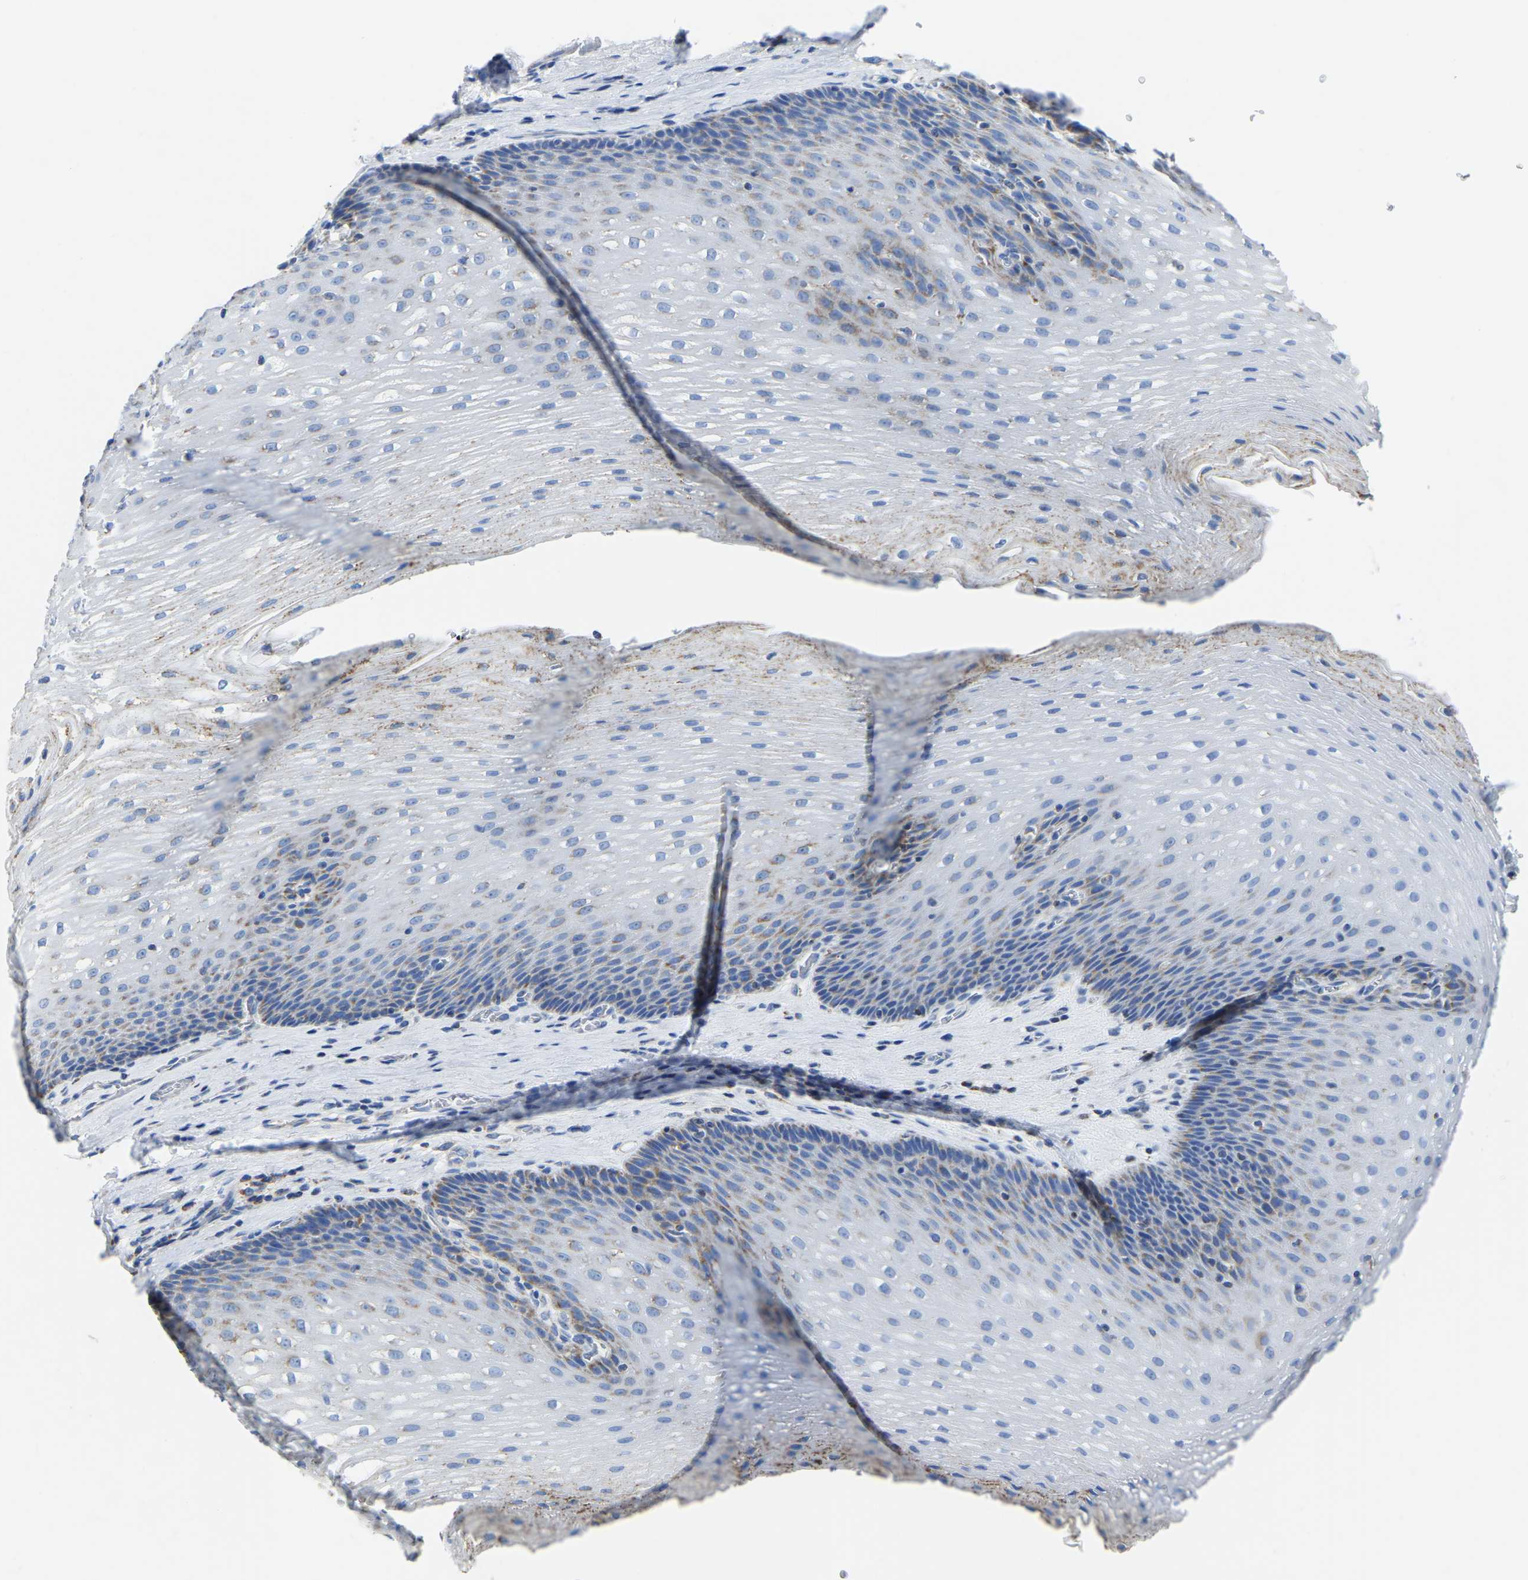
{"staining": {"intensity": "weak", "quantity": "<25%", "location": "cytoplasmic/membranous"}, "tissue": "esophagus", "cell_type": "Squamous epithelial cells", "image_type": "normal", "snomed": [{"axis": "morphology", "description": "Normal tissue, NOS"}, {"axis": "topography", "description": "Esophagus"}], "caption": "High power microscopy photomicrograph of an immunohistochemistry micrograph of unremarkable esophagus, revealing no significant expression in squamous epithelial cells.", "gene": "ETFA", "patient": {"sex": "male", "age": 48}}